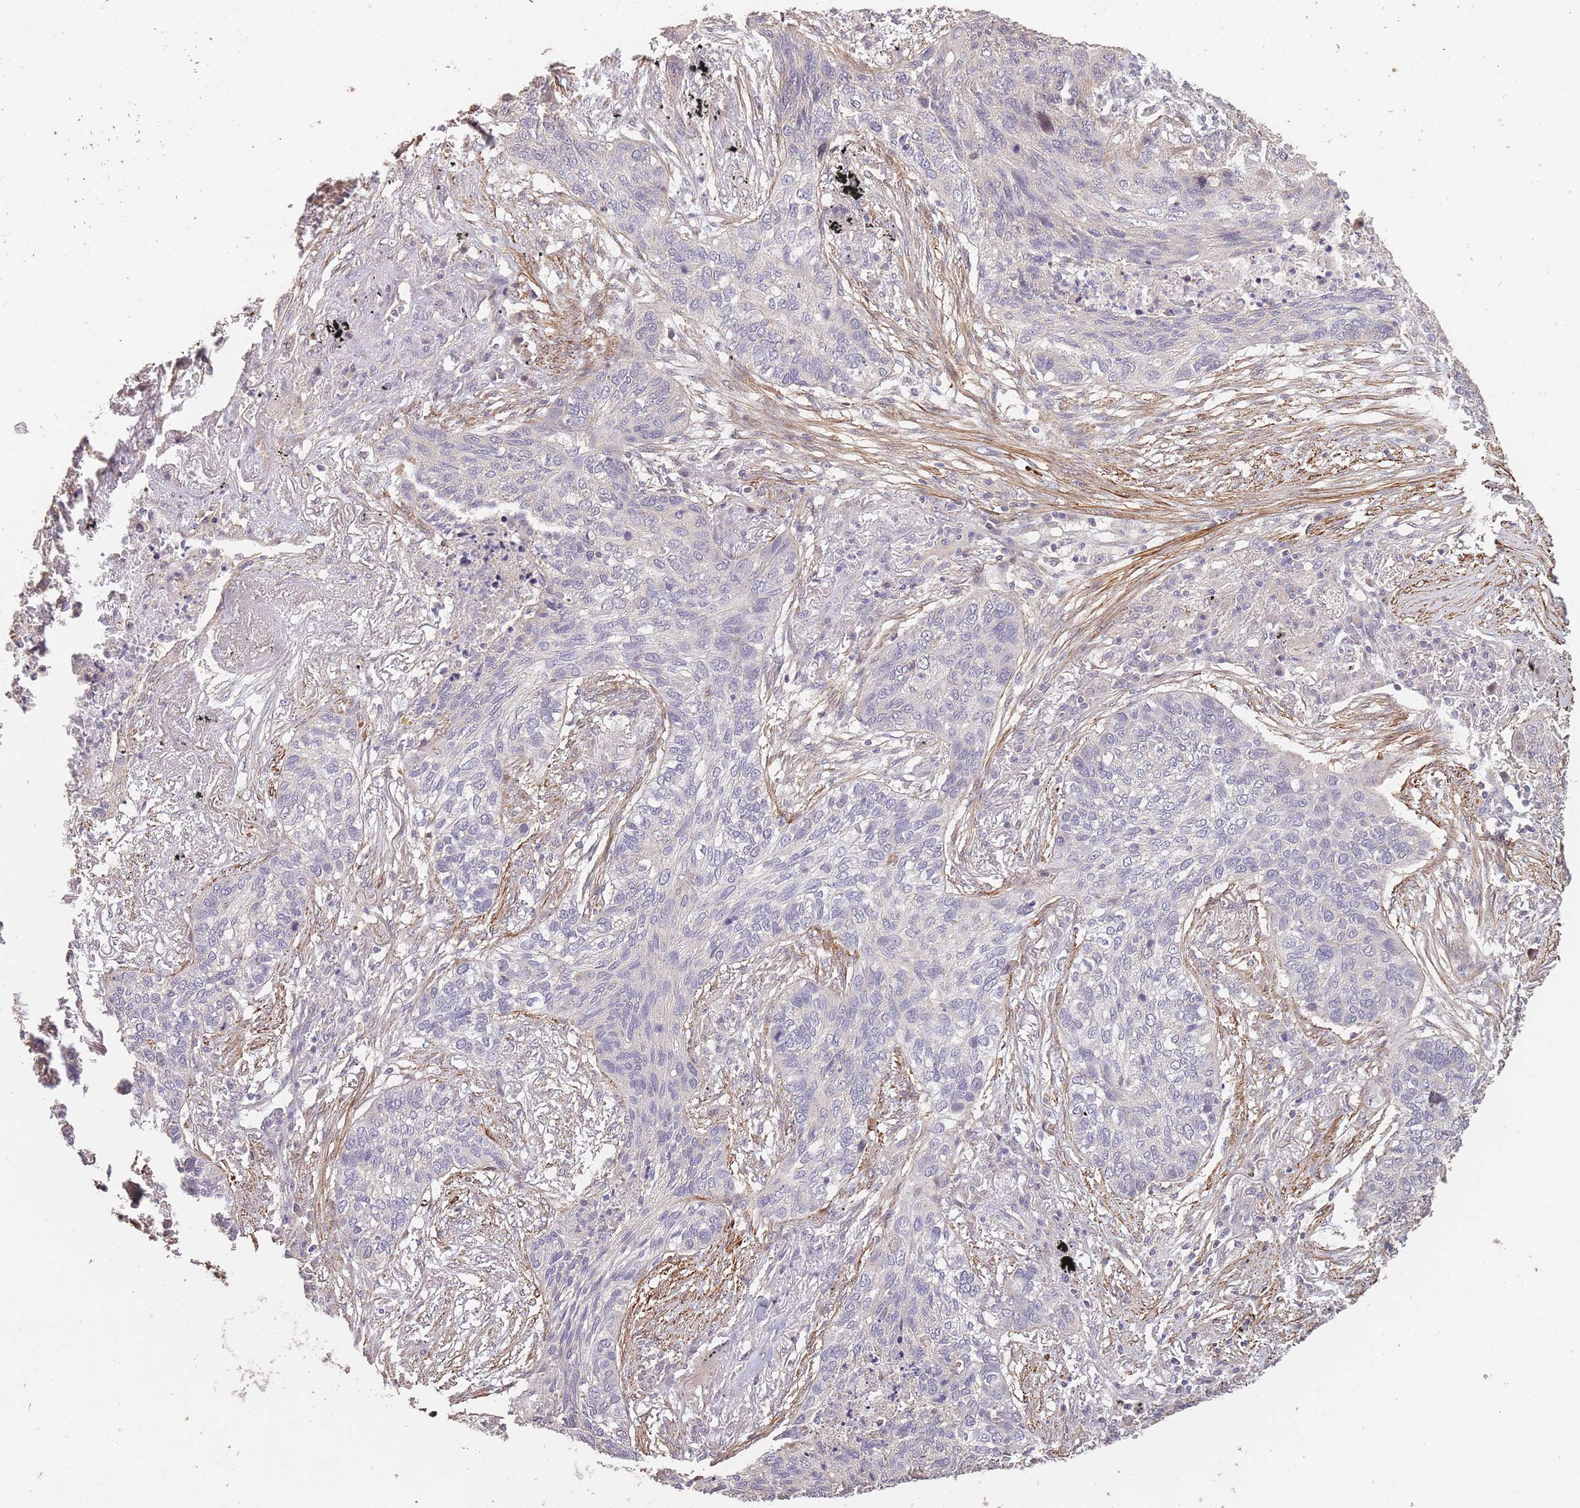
{"staining": {"intensity": "negative", "quantity": "none", "location": "none"}, "tissue": "lung cancer", "cell_type": "Tumor cells", "image_type": "cancer", "snomed": [{"axis": "morphology", "description": "Squamous cell carcinoma, NOS"}, {"axis": "topography", "description": "Lung"}], "caption": "An immunohistochemistry histopathology image of lung cancer is shown. There is no staining in tumor cells of lung cancer.", "gene": "NLRC4", "patient": {"sex": "female", "age": 63}}